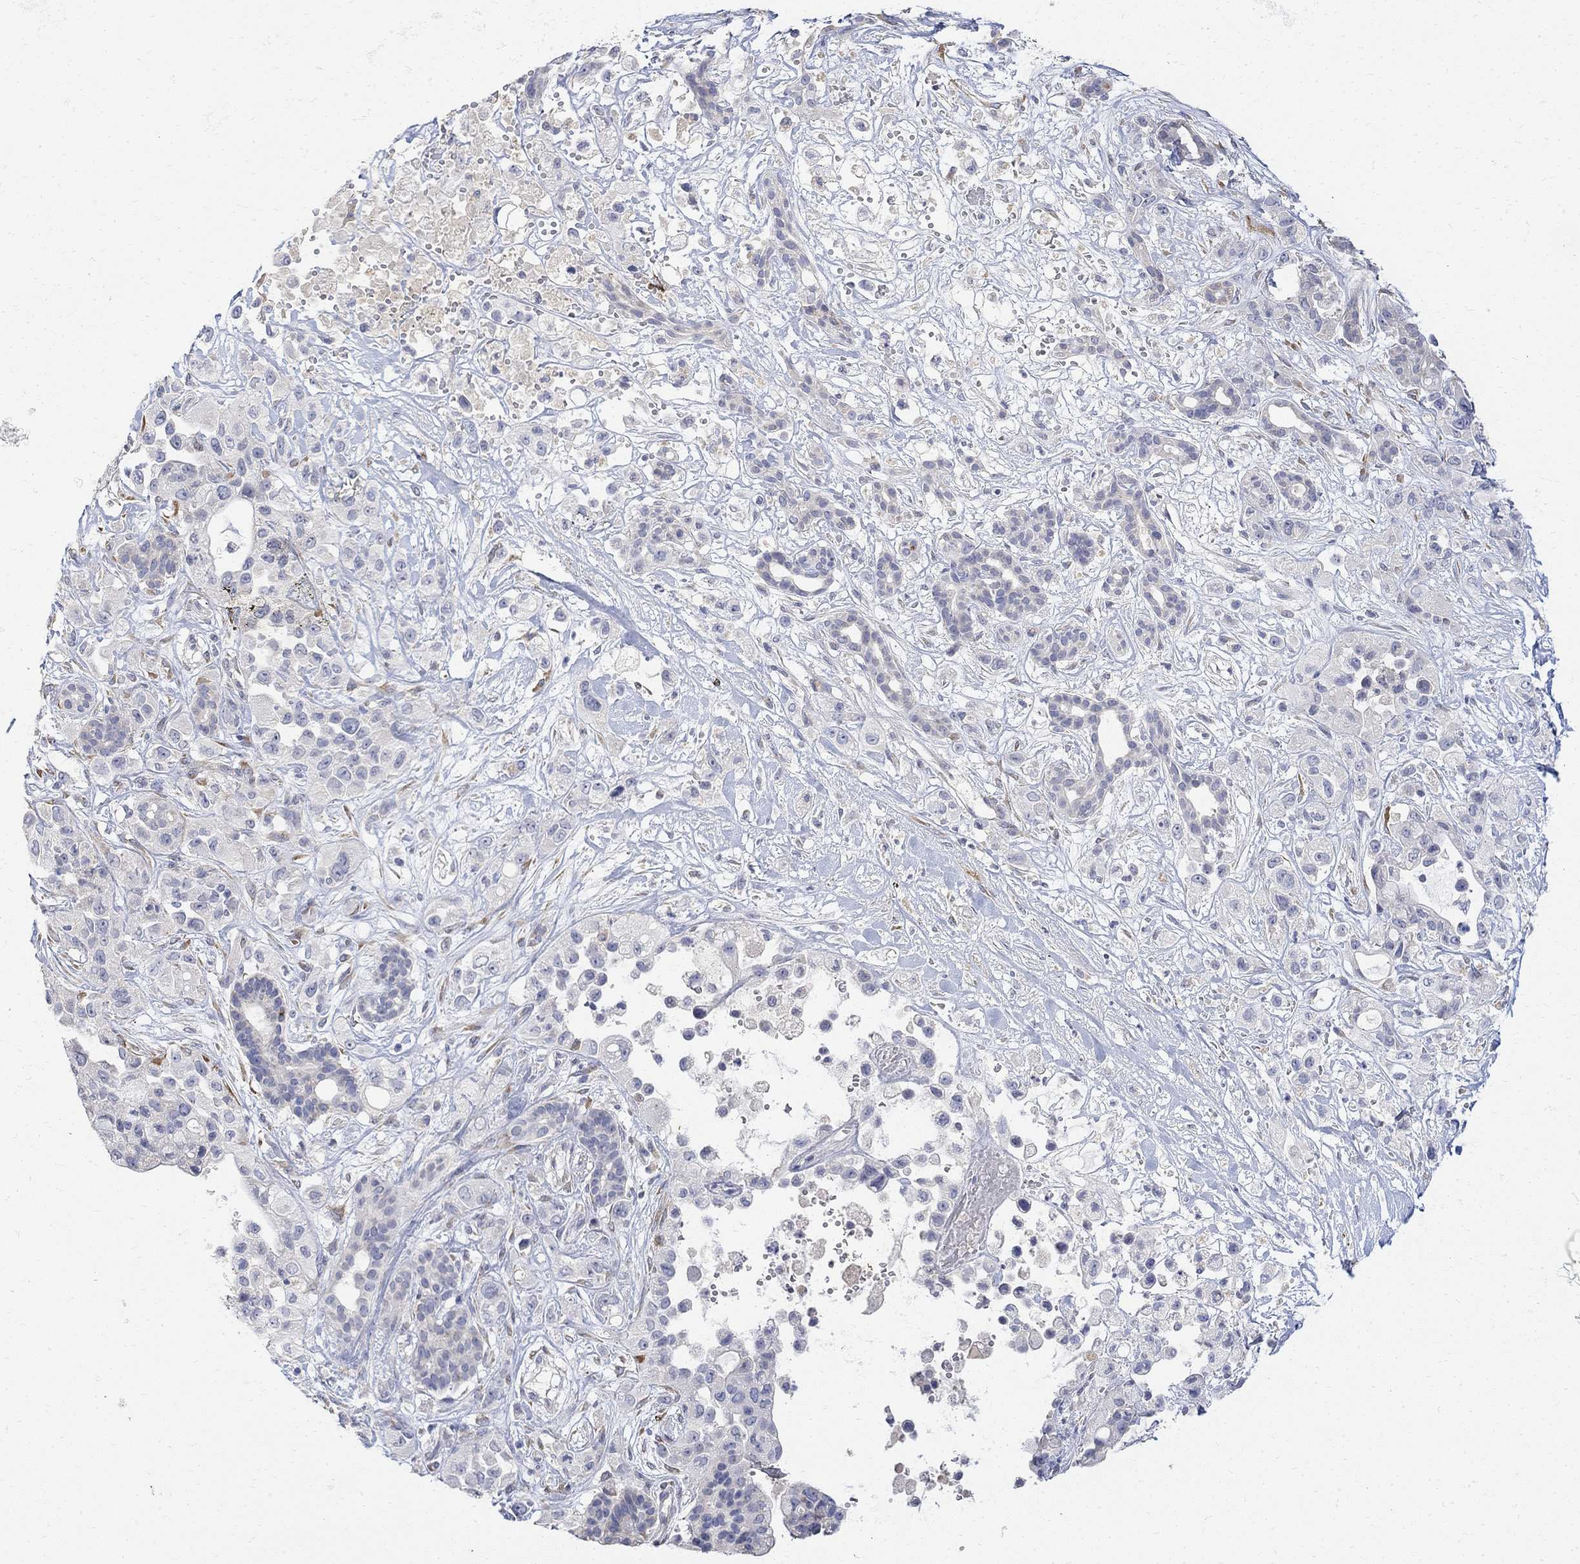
{"staining": {"intensity": "weak", "quantity": "<25%", "location": "cytoplasmic/membranous"}, "tissue": "pancreatic cancer", "cell_type": "Tumor cells", "image_type": "cancer", "snomed": [{"axis": "morphology", "description": "Adenocarcinoma, NOS"}, {"axis": "topography", "description": "Pancreas"}], "caption": "An IHC image of adenocarcinoma (pancreatic) is shown. There is no staining in tumor cells of adenocarcinoma (pancreatic).", "gene": "FNDC5", "patient": {"sex": "male", "age": 44}}